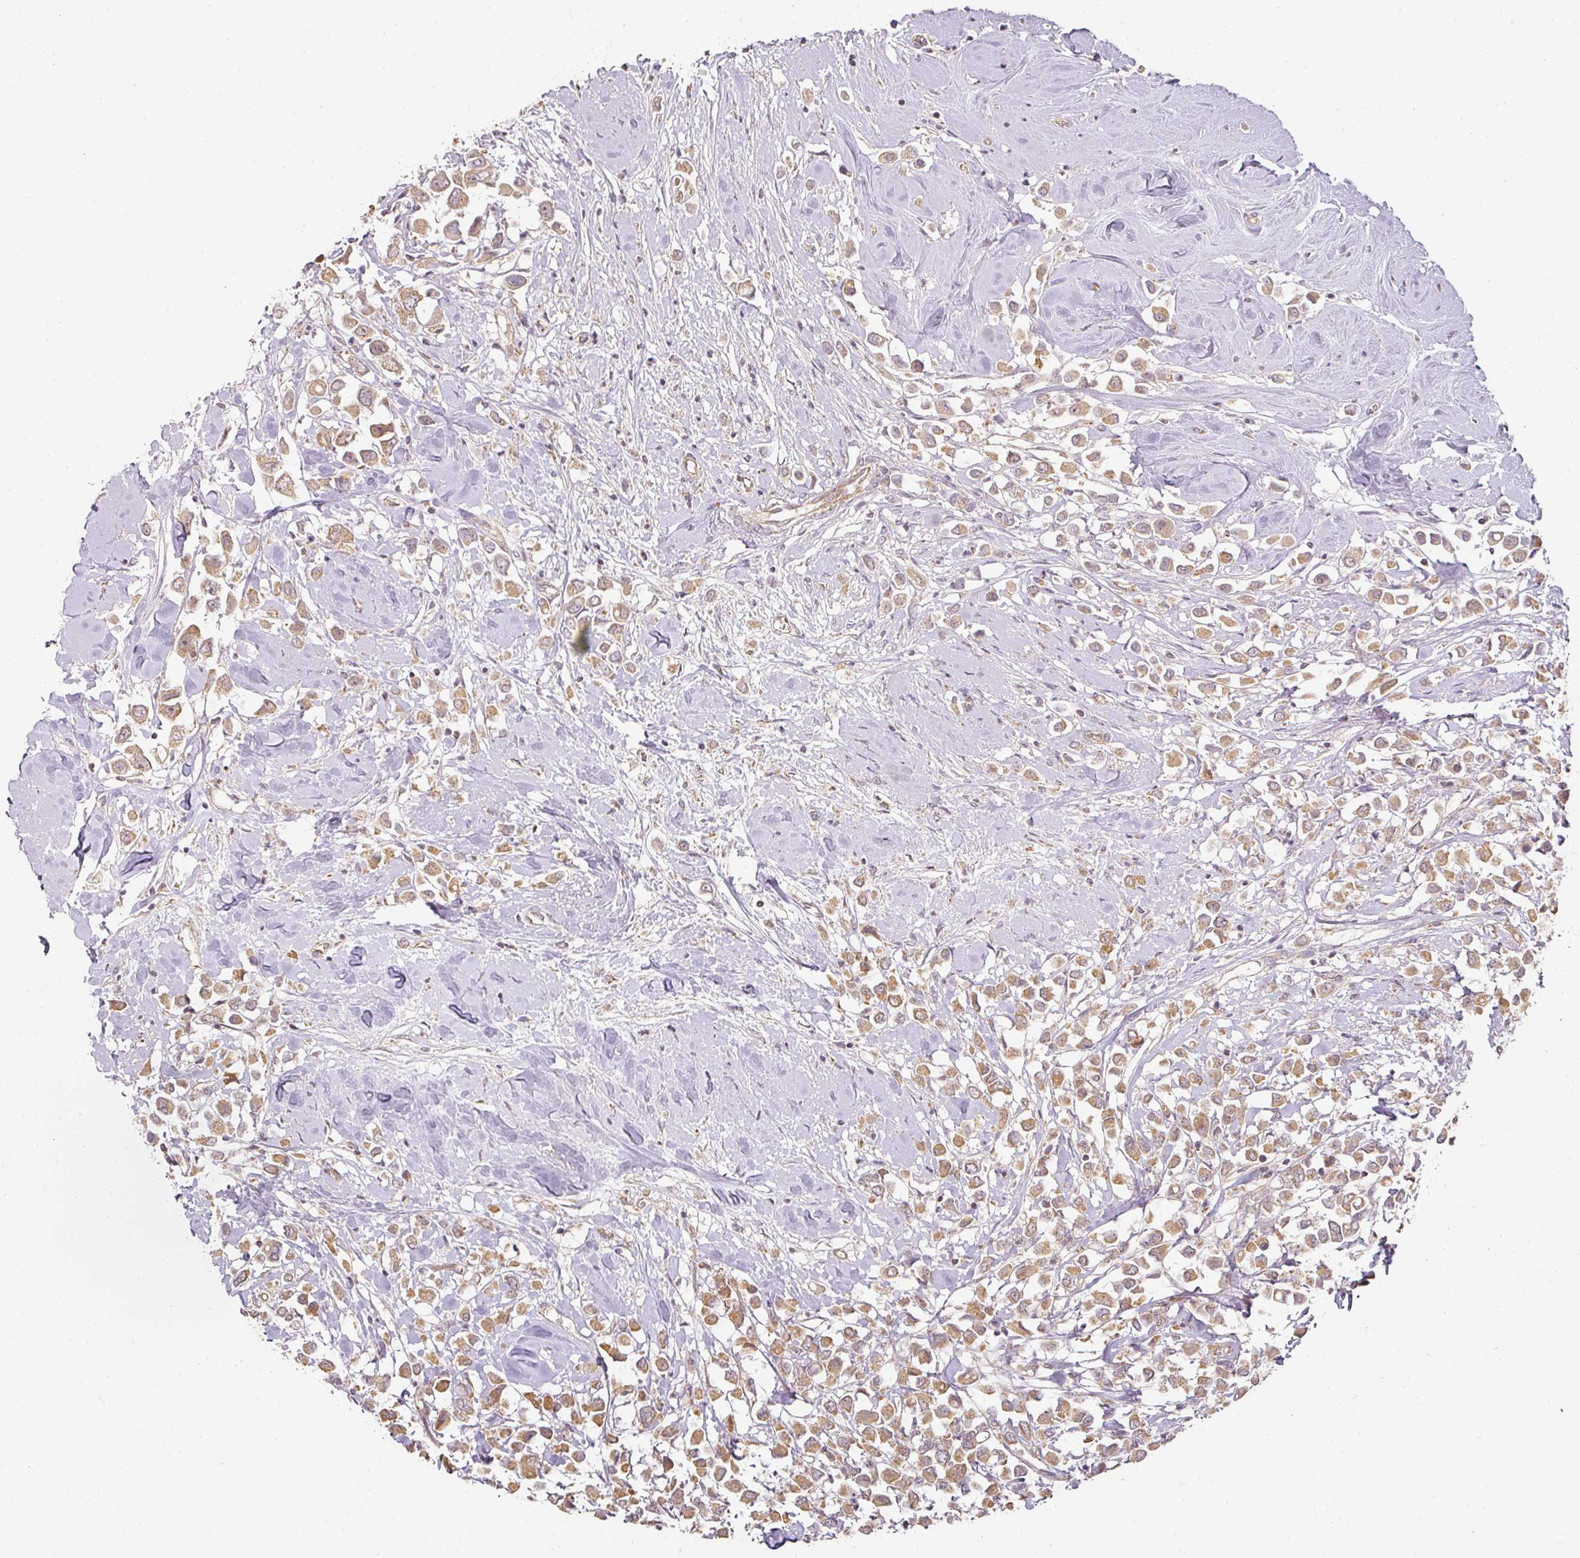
{"staining": {"intensity": "moderate", "quantity": ">75%", "location": "cytoplasmic/membranous"}, "tissue": "breast cancer", "cell_type": "Tumor cells", "image_type": "cancer", "snomed": [{"axis": "morphology", "description": "Duct carcinoma"}, {"axis": "topography", "description": "Breast"}], "caption": "Human infiltrating ductal carcinoma (breast) stained for a protein (brown) displays moderate cytoplasmic/membranous positive staining in about >75% of tumor cells.", "gene": "MYOM2", "patient": {"sex": "female", "age": 61}}